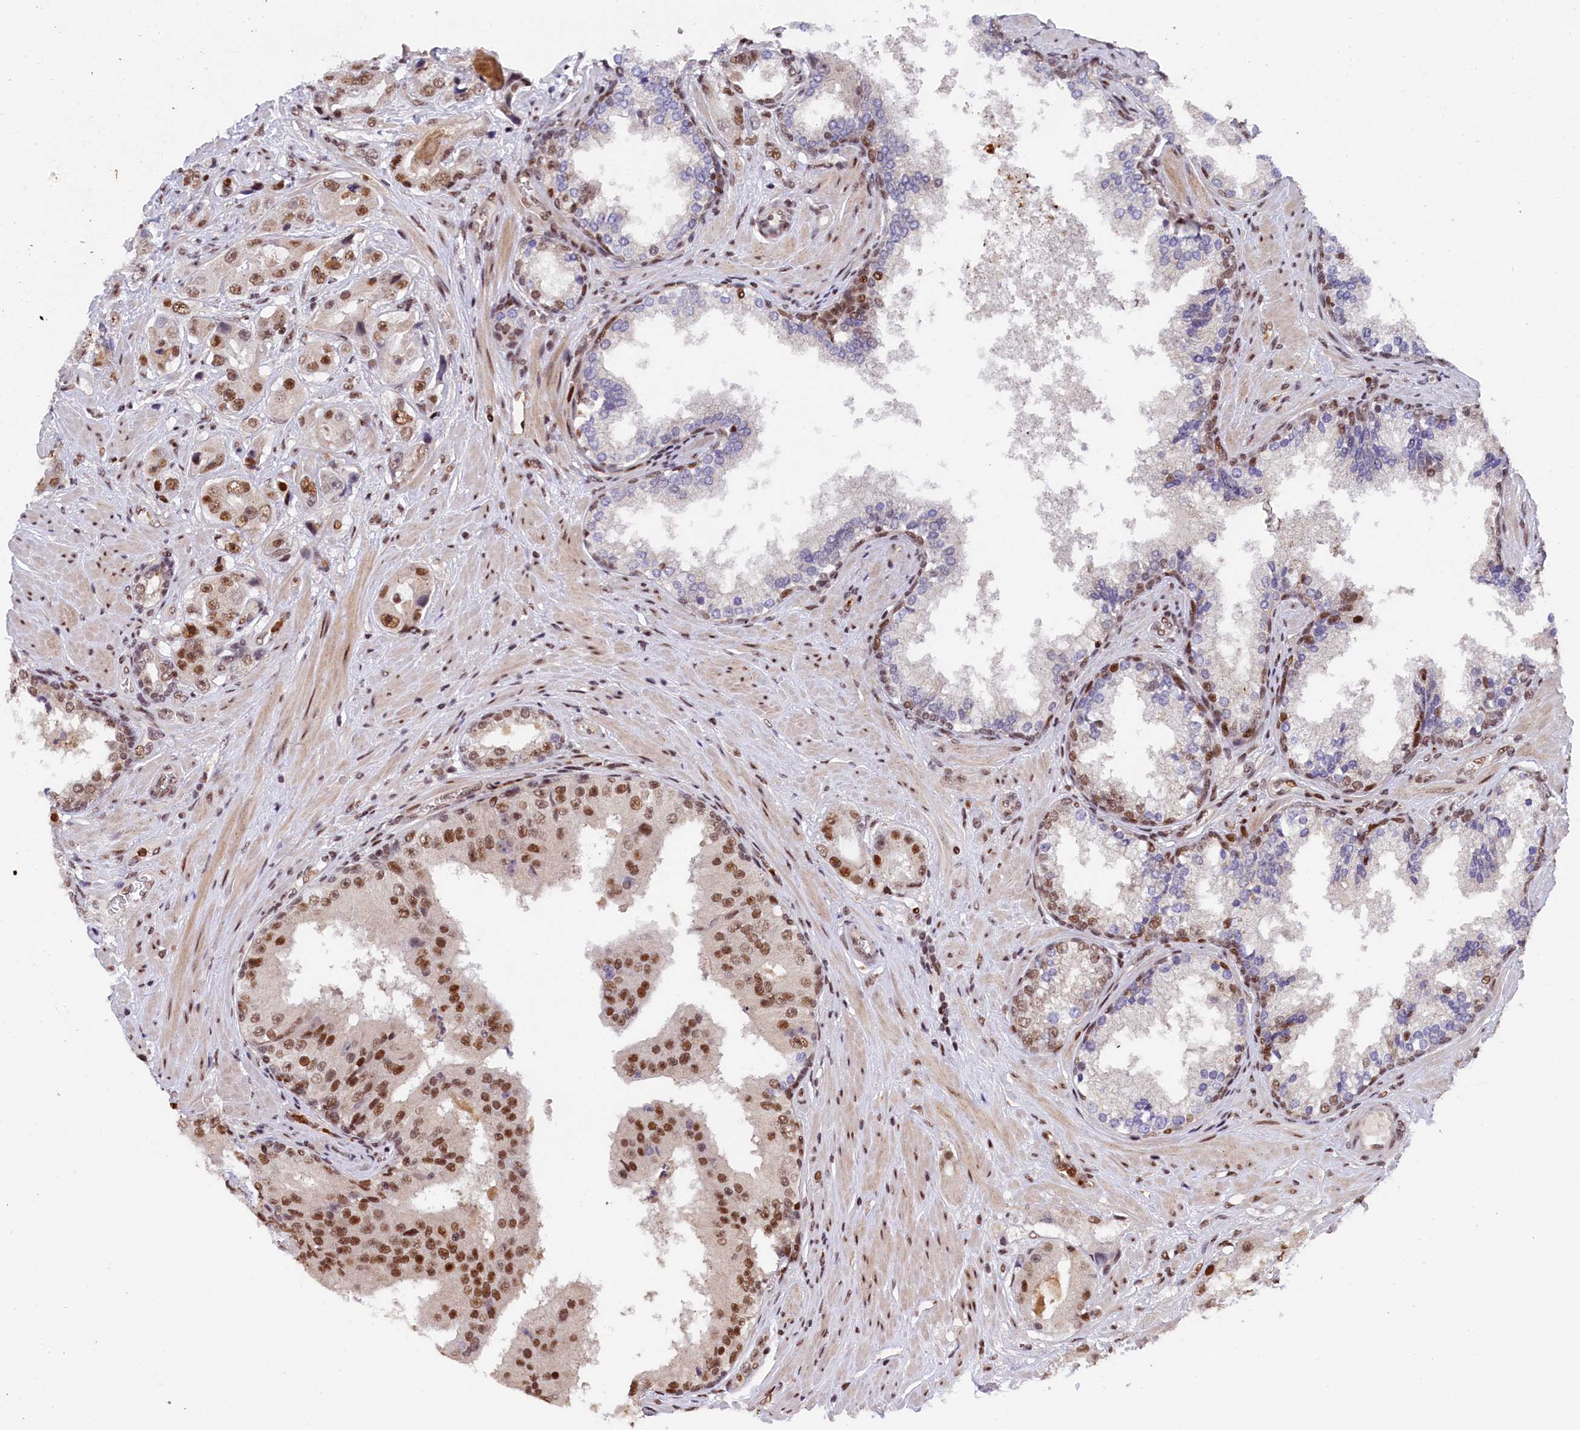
{"staining": {"intensity": "moderate", "quantity": ">75%", "location": "nuclear"}, "tissue": "prostate cancer", "cell_type": "Tumor cells", "image_type": "cancer", "snomed": [{"axis": "morphology", "description": "Adenocarcinoma, High grade"}, {"axis": "topography", "description": "Prostate"}], "caption": "Moderate nuclear protein expression is identified in about >75% of tumor cells in prostate adenocarcinoma (high-grade).", "gene": "ADIG", "patient": {"sex": "male", "age": 73}}